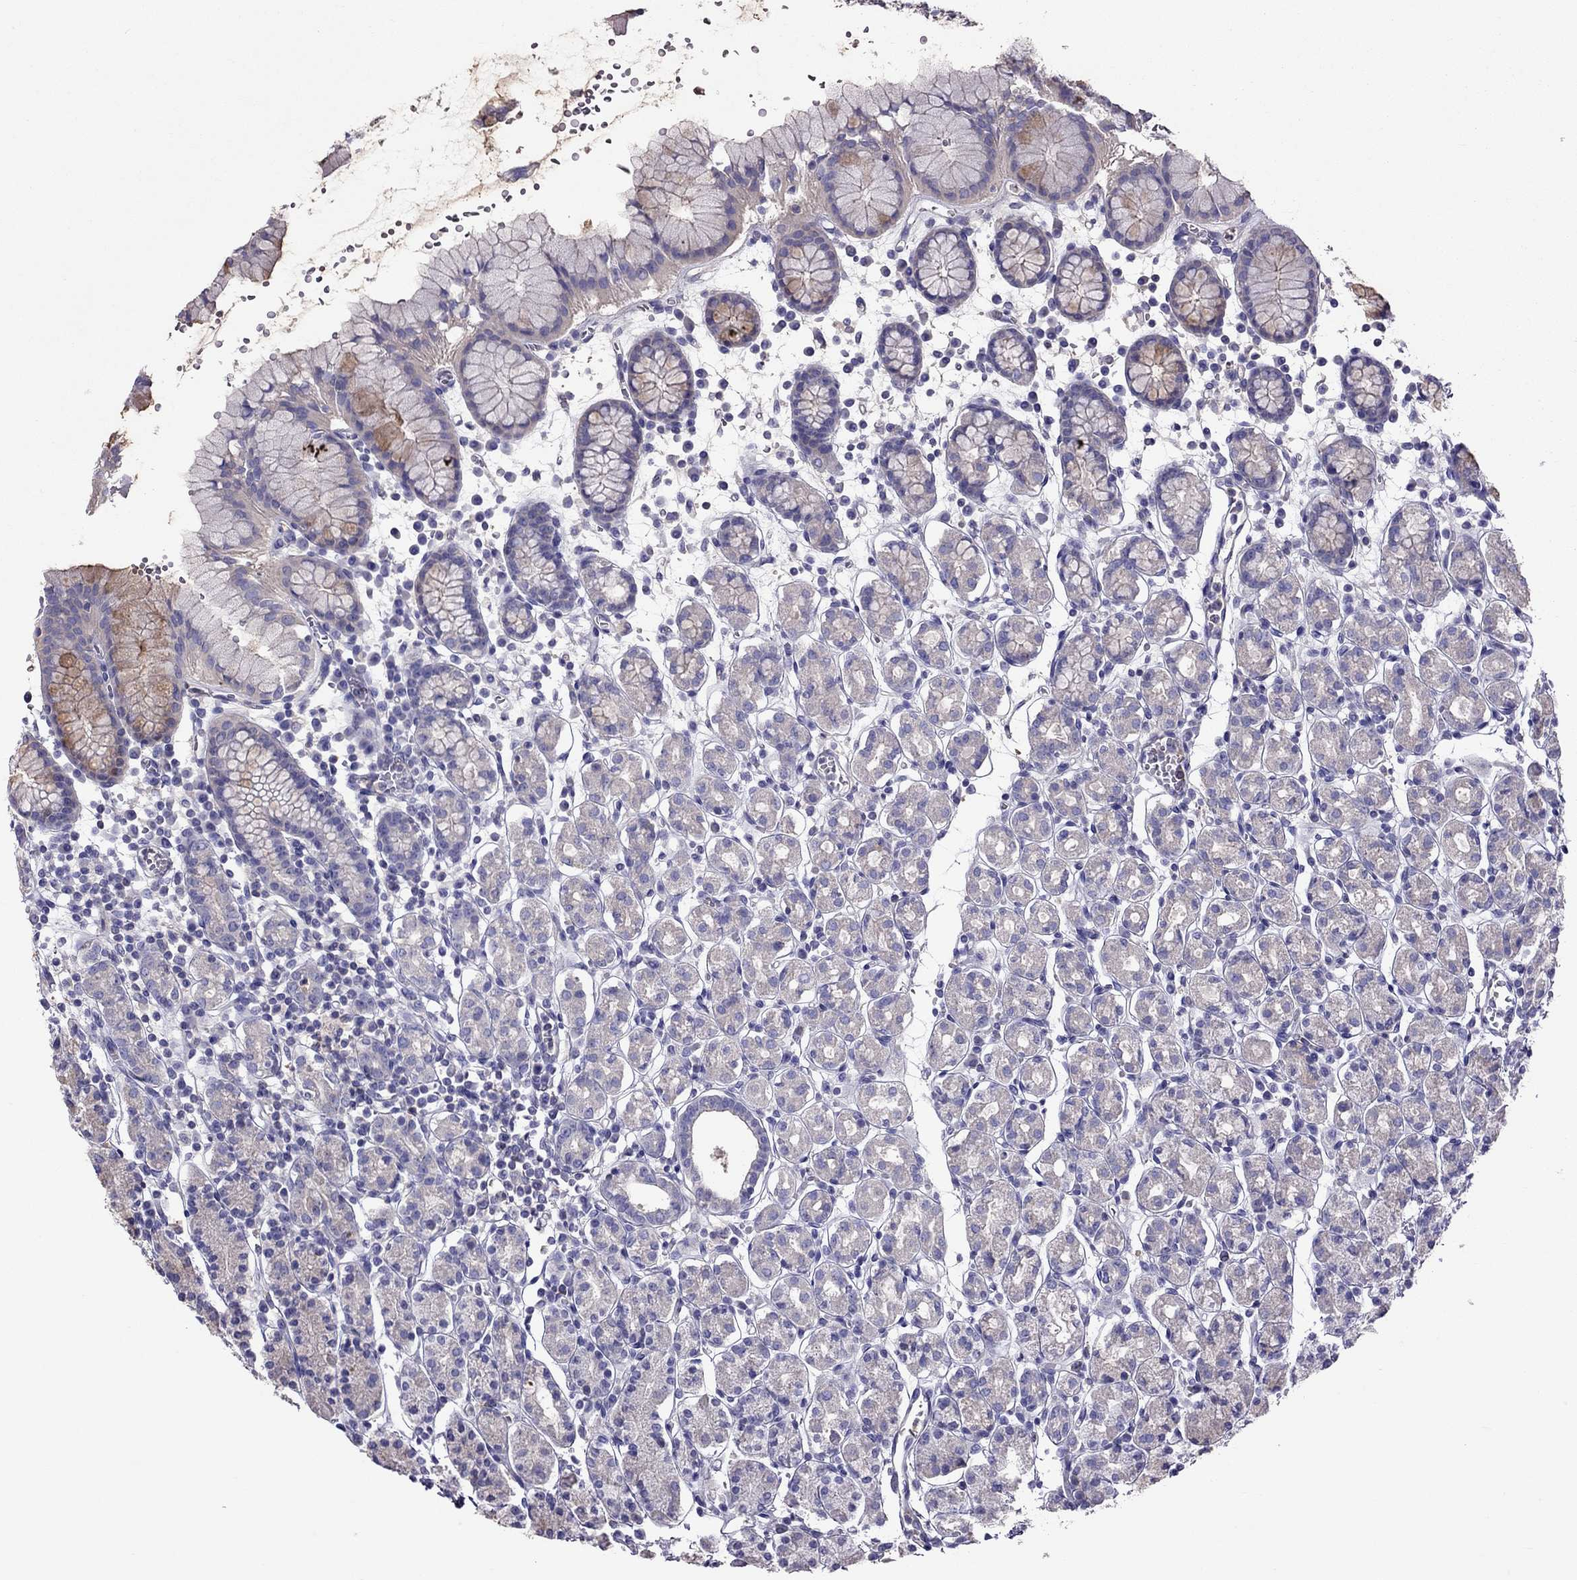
{"staining": {"intensity": "weak", "quantity": "<25%", "location": "cytoplasmic/membranous"}, "tissue": "stomach", "cell_type": "Glandular cells", "image_type": "normal", "snomed": [{"axis": "morphology", "description": "Normal tissue, NOS"}, {"axis": "topography", "description": "Stomach, upper"}, {"axis": "topography", "description": "Stomach"}], "caption": "Glandular cells show no significant protein positivity in unremarkable stomach. The staining is performed using DAB (3,3'-diaminobenzidine) brown chromogen with nuclei counter-stained in using hematoxylin.", "gene": "TEX22", "patient": {"sex": "male", "age": 62}}